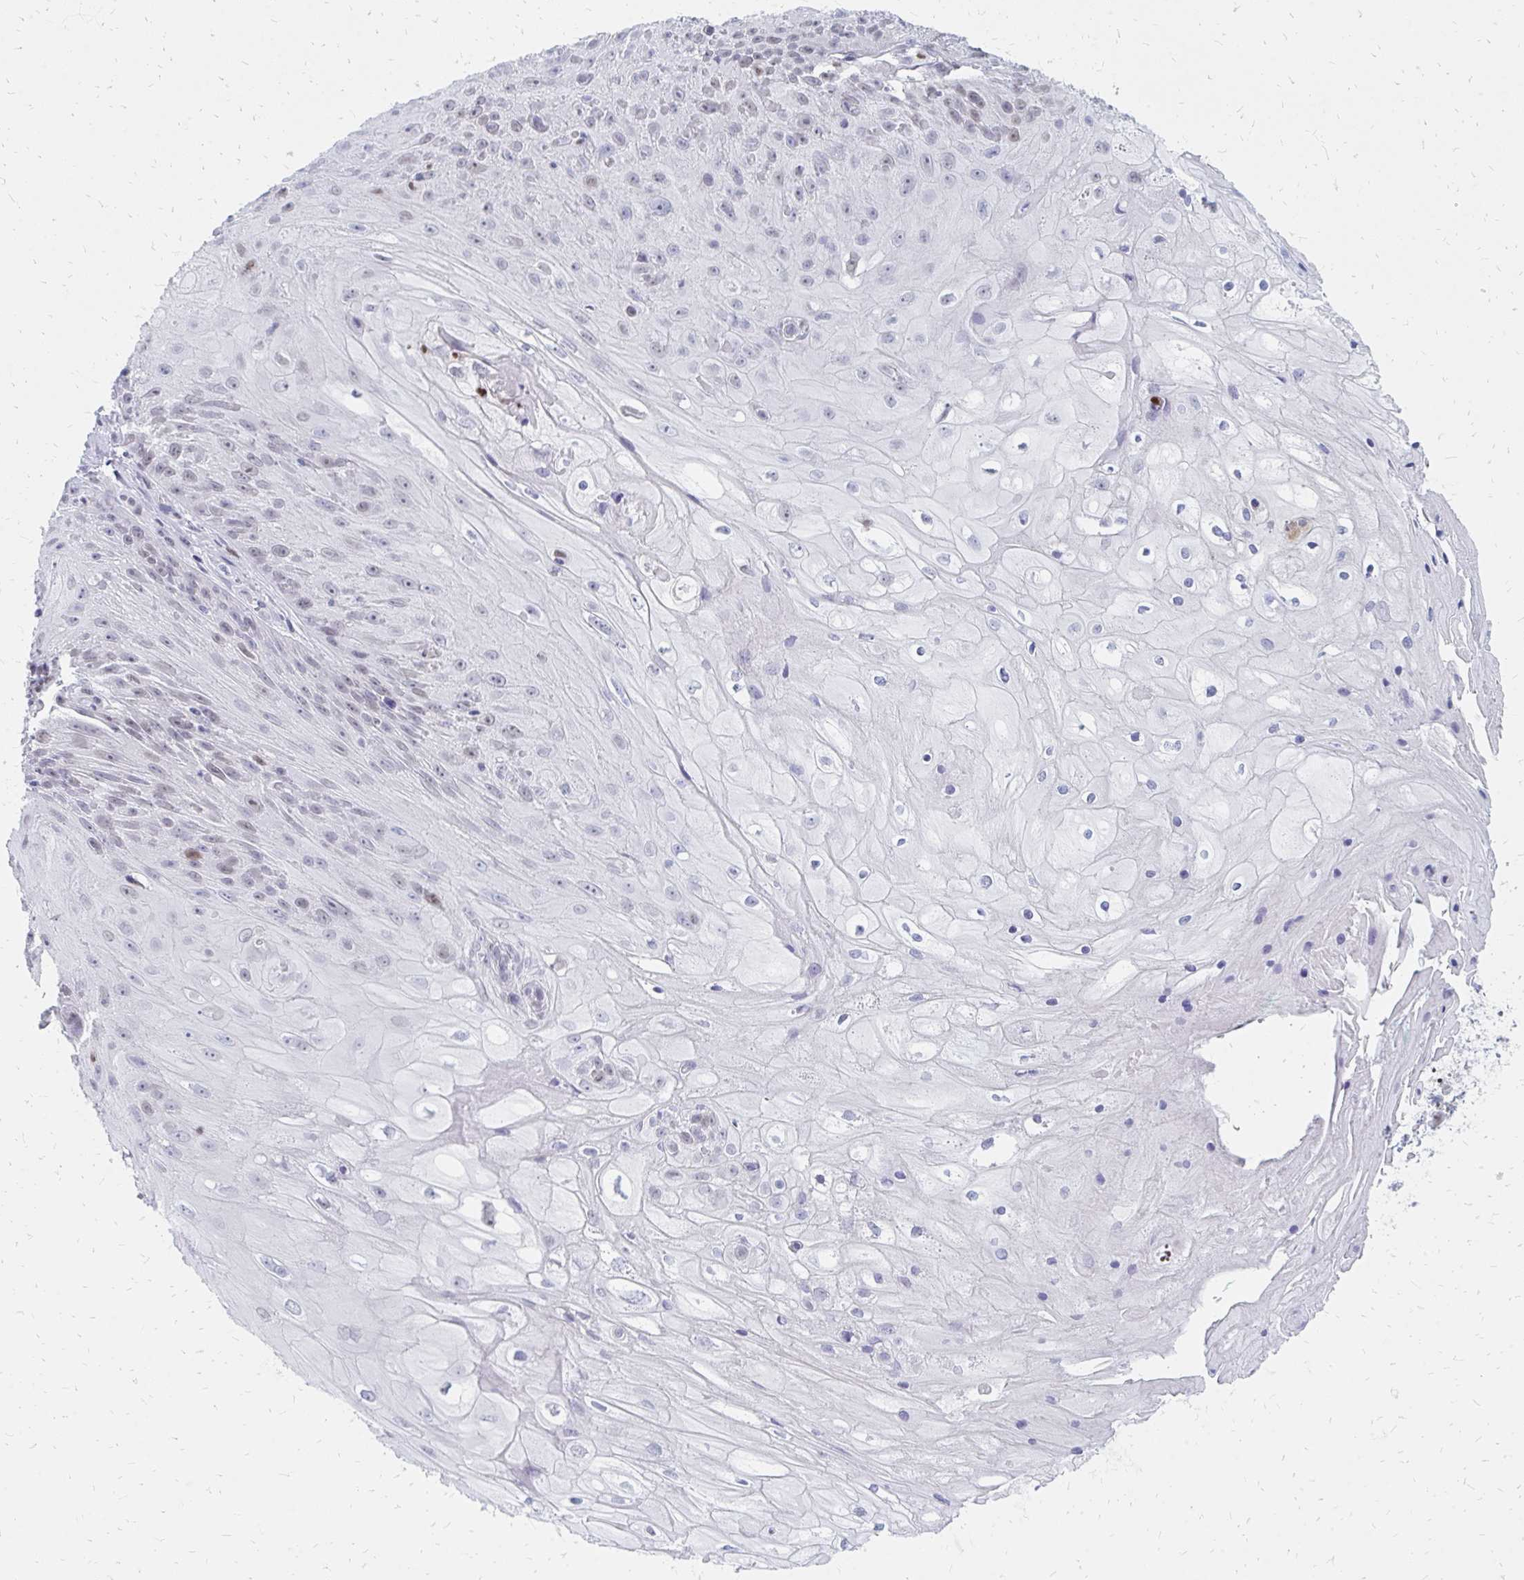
{"staining": {"intensity": "weak", "quantity": "<25%", "location": "nuclear"}, "tissue": "skin cancer", "cell_type": "Tumor cells", "image_type": "cancer", "snomed": [{"axis": "morphology", "description": "Squamous cell carcinoma, NOS"}, {"axis": "topography", "description": "Skin"}, {"axis": "topography", "description": "Vulva"}], "caption": "DAB (3,3'-diaminobenzidine) immunohistochemical staining of human squamous cell carcinoma (skin) shows no significant expression in tumor cells.", "gene": "PLK3", "patient": {"sex": "female", "age": 76}}